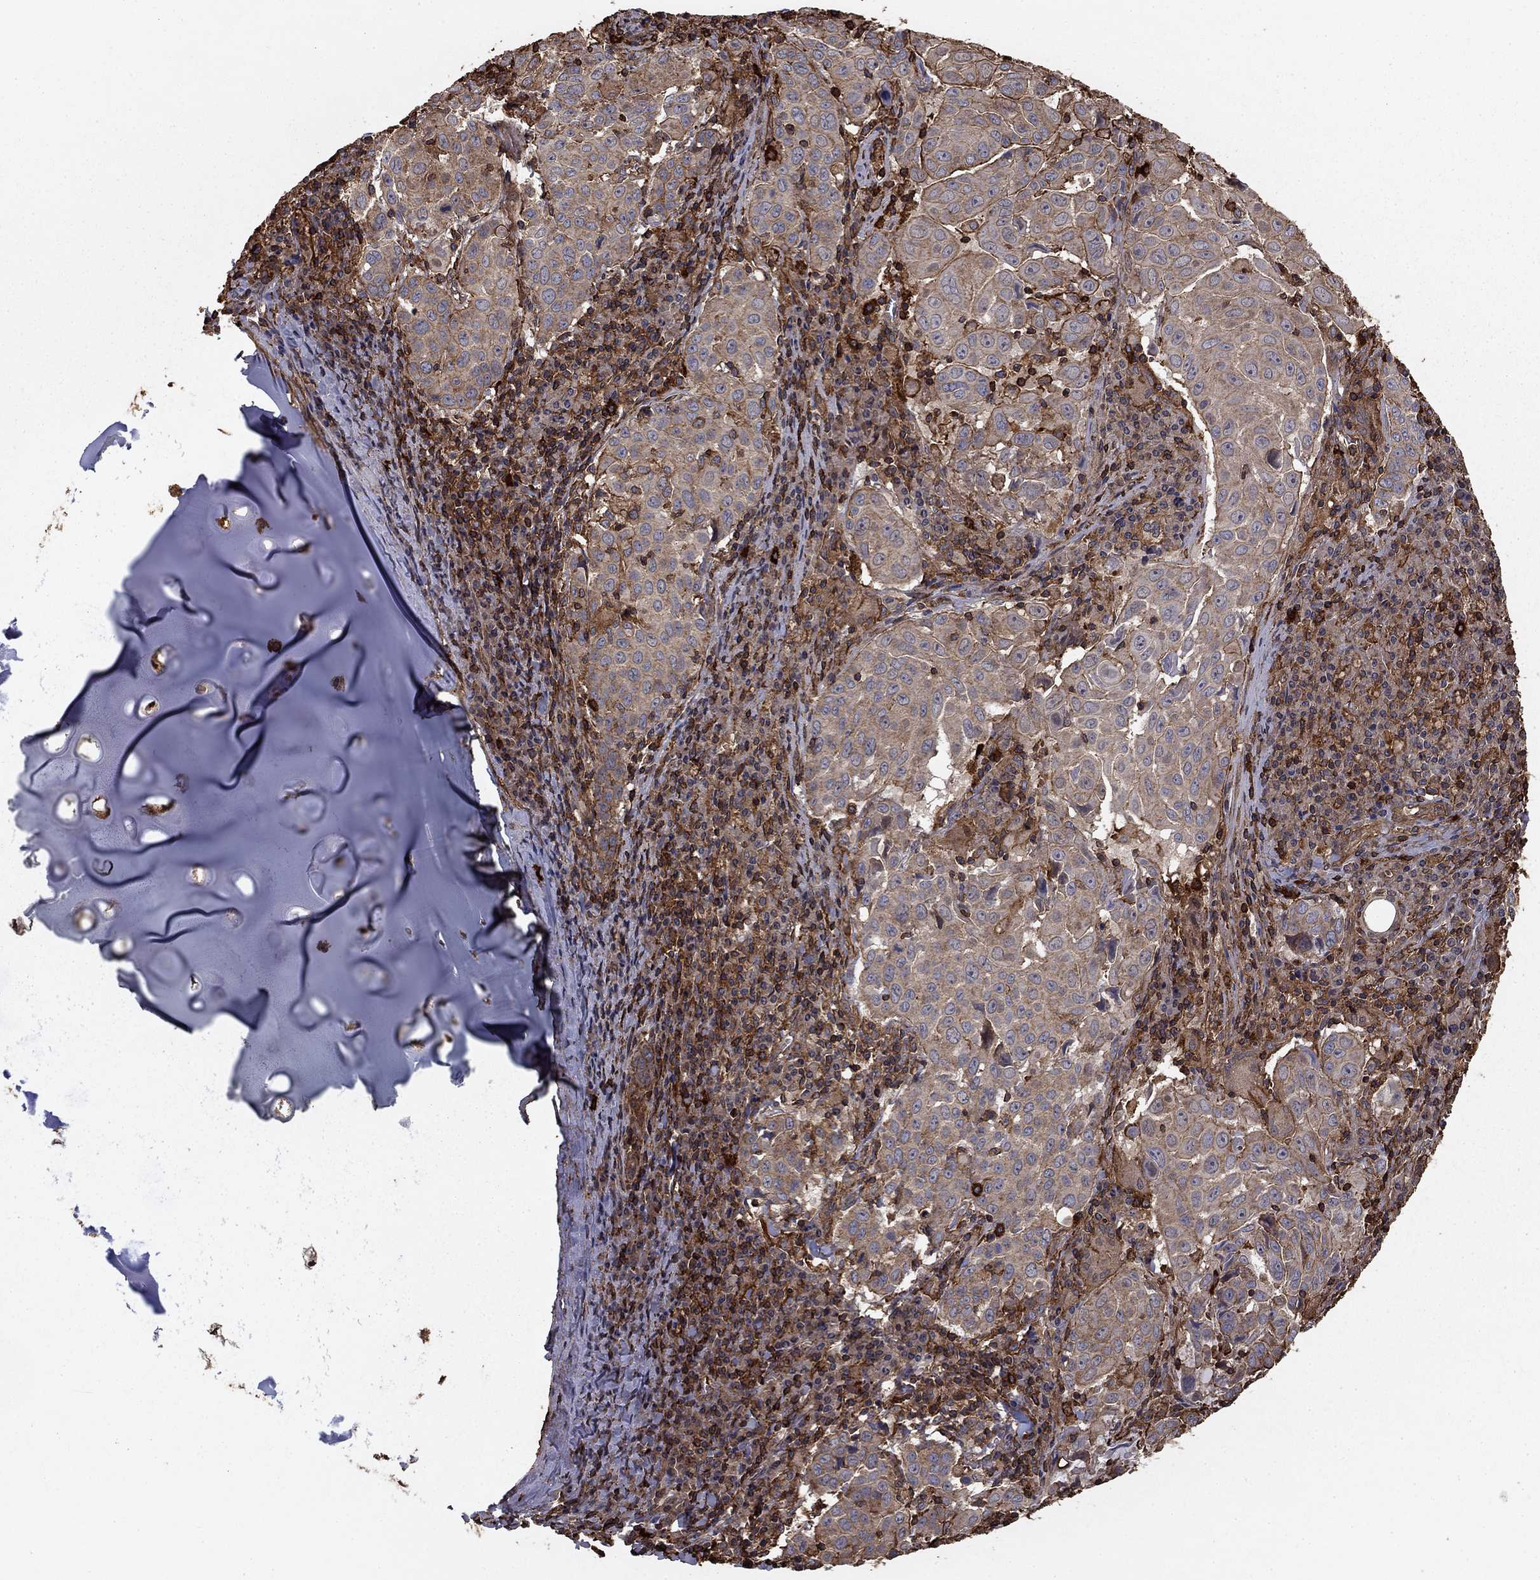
{"staining": {"intensity": "weak", "quantity": "<25%", "location": "cytoplasmic/membranous"}, "tissue": "lung cancer", "cell_type": "Tumor cells", "image_type": "cancer", "snomed": [{"axis": "morphology", "description": "Squamous cell carcinoma, NOS"}, {"axis": "topography", "description": "Lung"}], "caption": "This is an immunohistochemistry photomicrograph of human lung cancer. There is no staining in tumor cells.", "gene": "HABP4", "patient": {"sex": "male", "age": 57}}